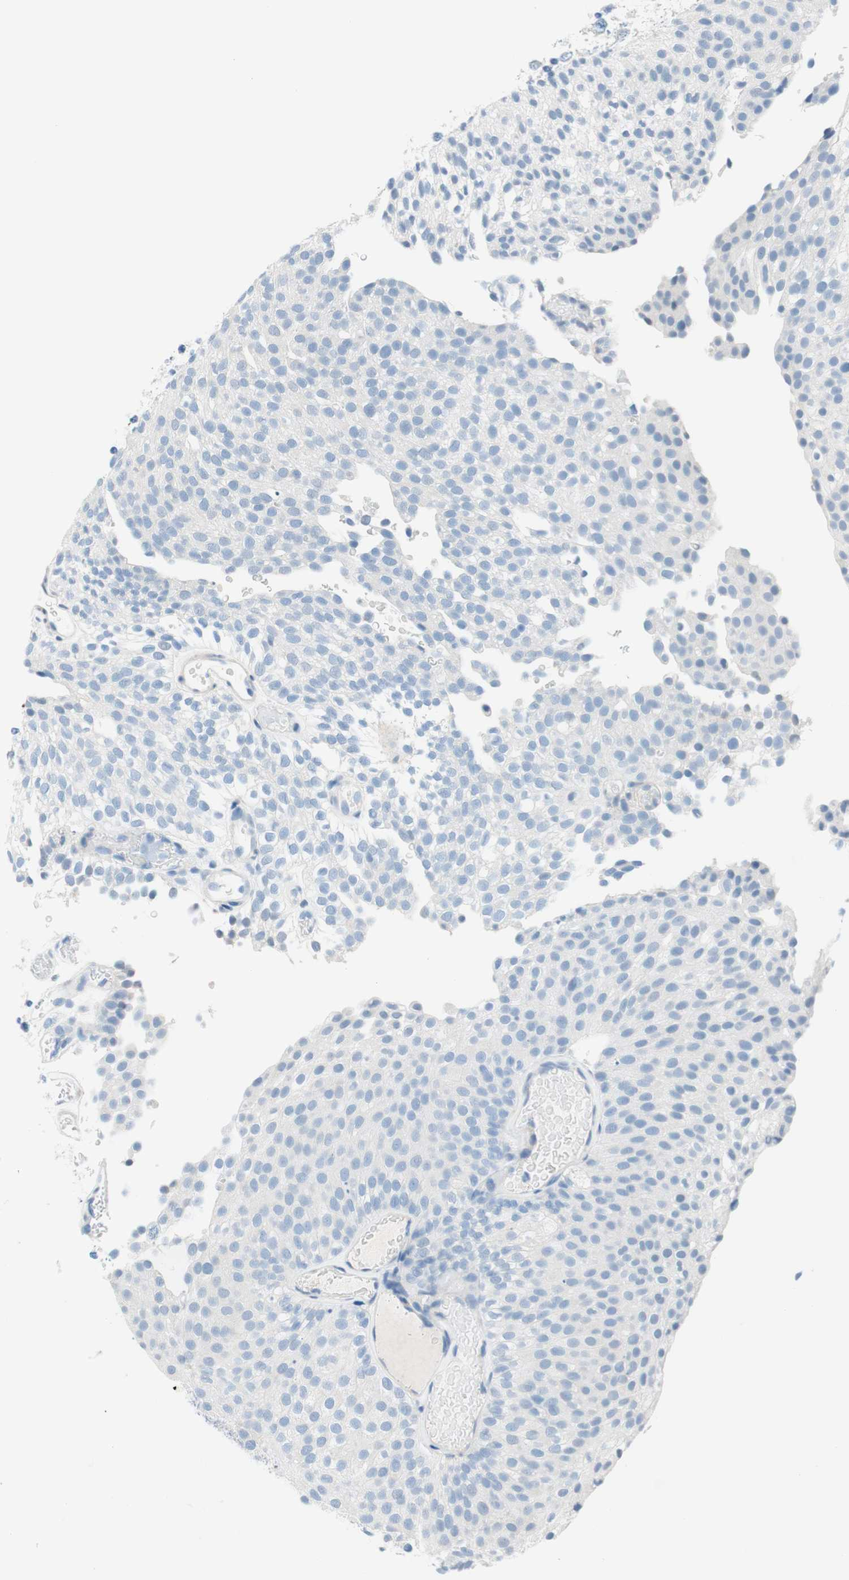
{"staining": {"intensity": "negative", "quantity": "none", "location": "none"}, "tissue": "urothelial cancer", "cell_type": "Tumor cells", "image_type": "cancer", "snomed": [{"axis": "morphology", "description": "Urothelial carcinoma, Low grade"}, {"axis": "topography", "description": "Urinary bladder"}], "caption": "Immunohistochemical staining of urothelial cancer exhibits no significant positivity in tumor cells.", "gene": "PASD1", "patient": {"sex": "male", "age": 78}}